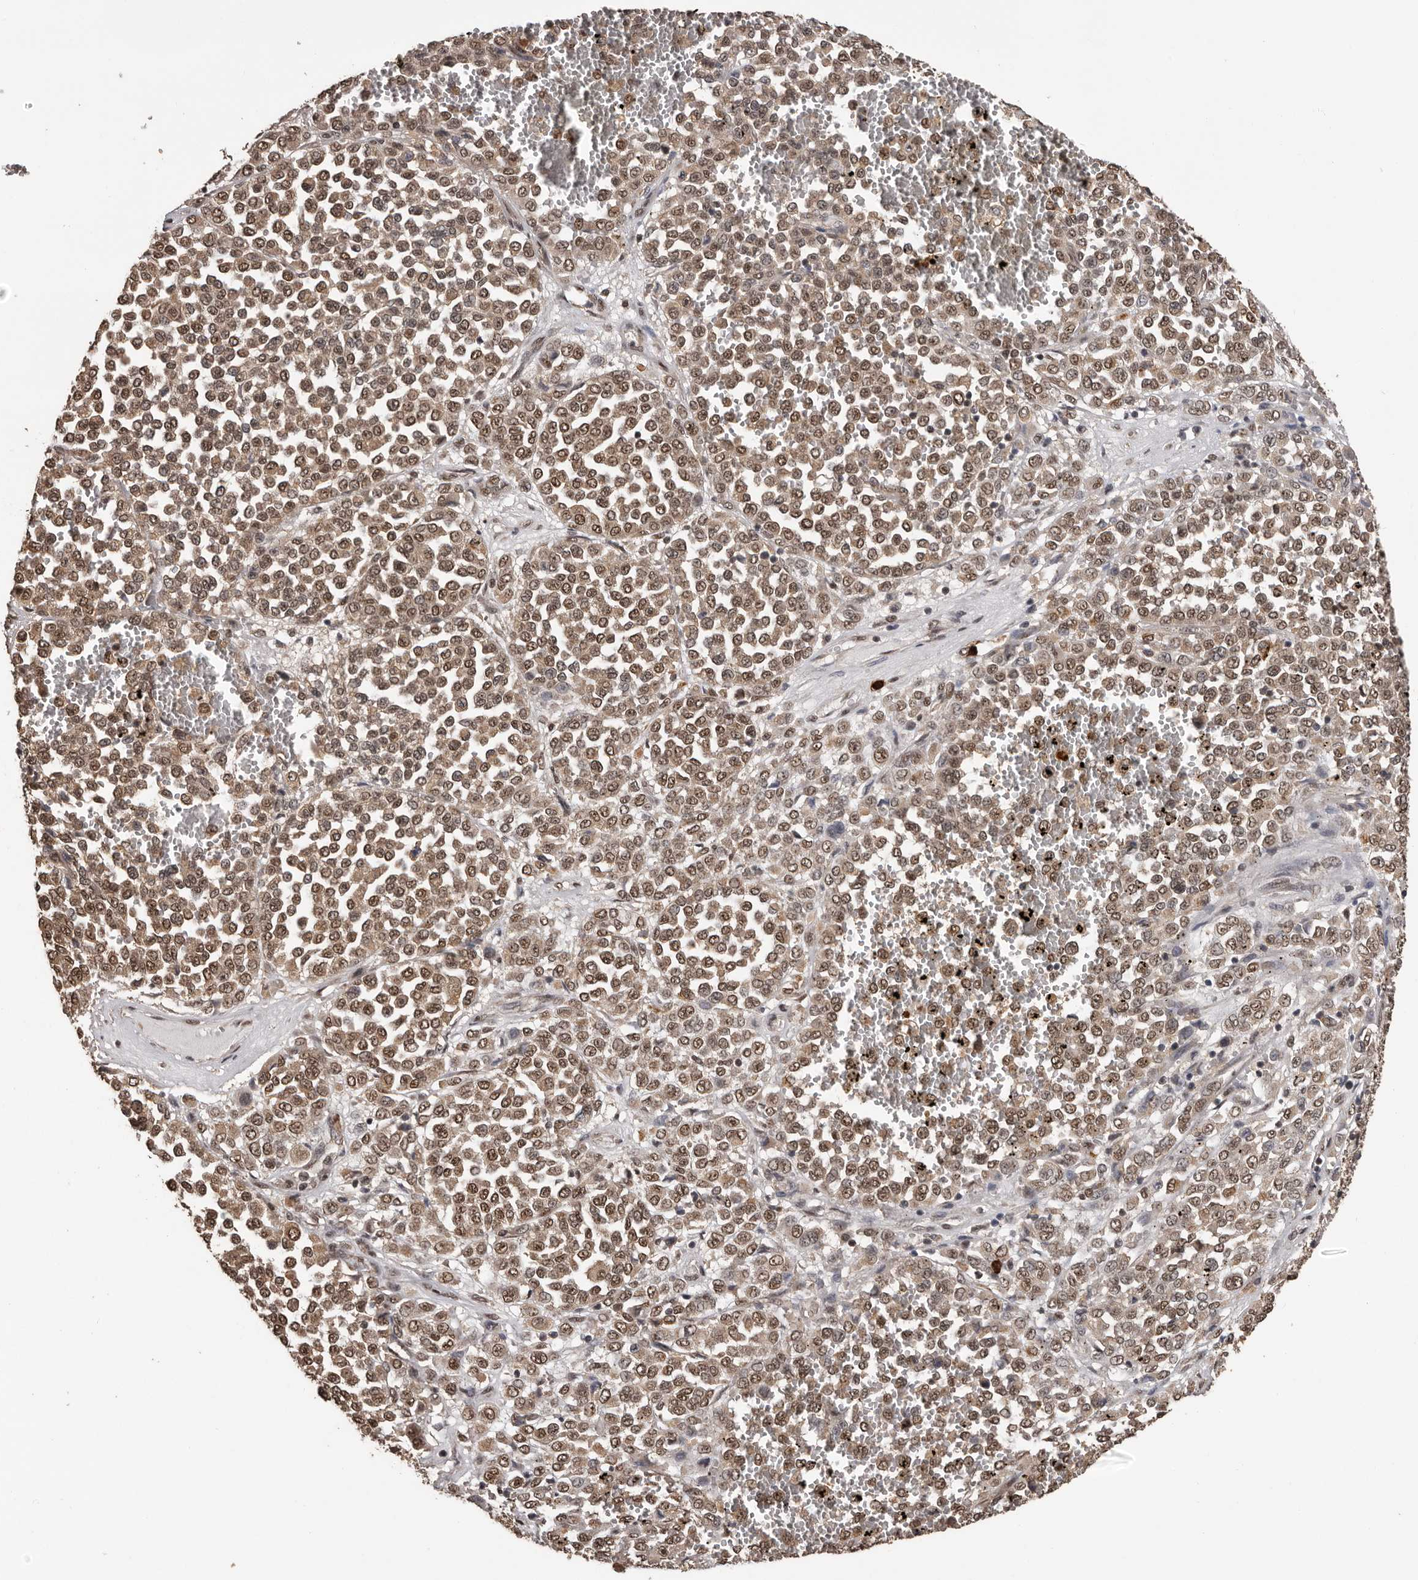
{"staining": {"intensity": "moderate", "quantity": ">75%", "location": "cytoplasmic/membranous,nuclear"}, "tissue": "melanoma", "cell_type": "Tumor cells", "image_type": "cancer", "snomed": [{"axis": "morphology", "description": "Malignant melanoma, Metastatic site"}, {"axis": "topography", "description": "Pancreas"}], "caption": "The micrograph reveals immunohistochemical staining of malignant melanoma (metastatic site). There is moderate cytoplasmic/membranous and nuclear expression is identified in approximately >75% of tumor cells. (DAB = brown stain, brightfield microscopy at high magnification).", "gene": "VPS37A", "patient": {"sex": "female", "age": 30}}